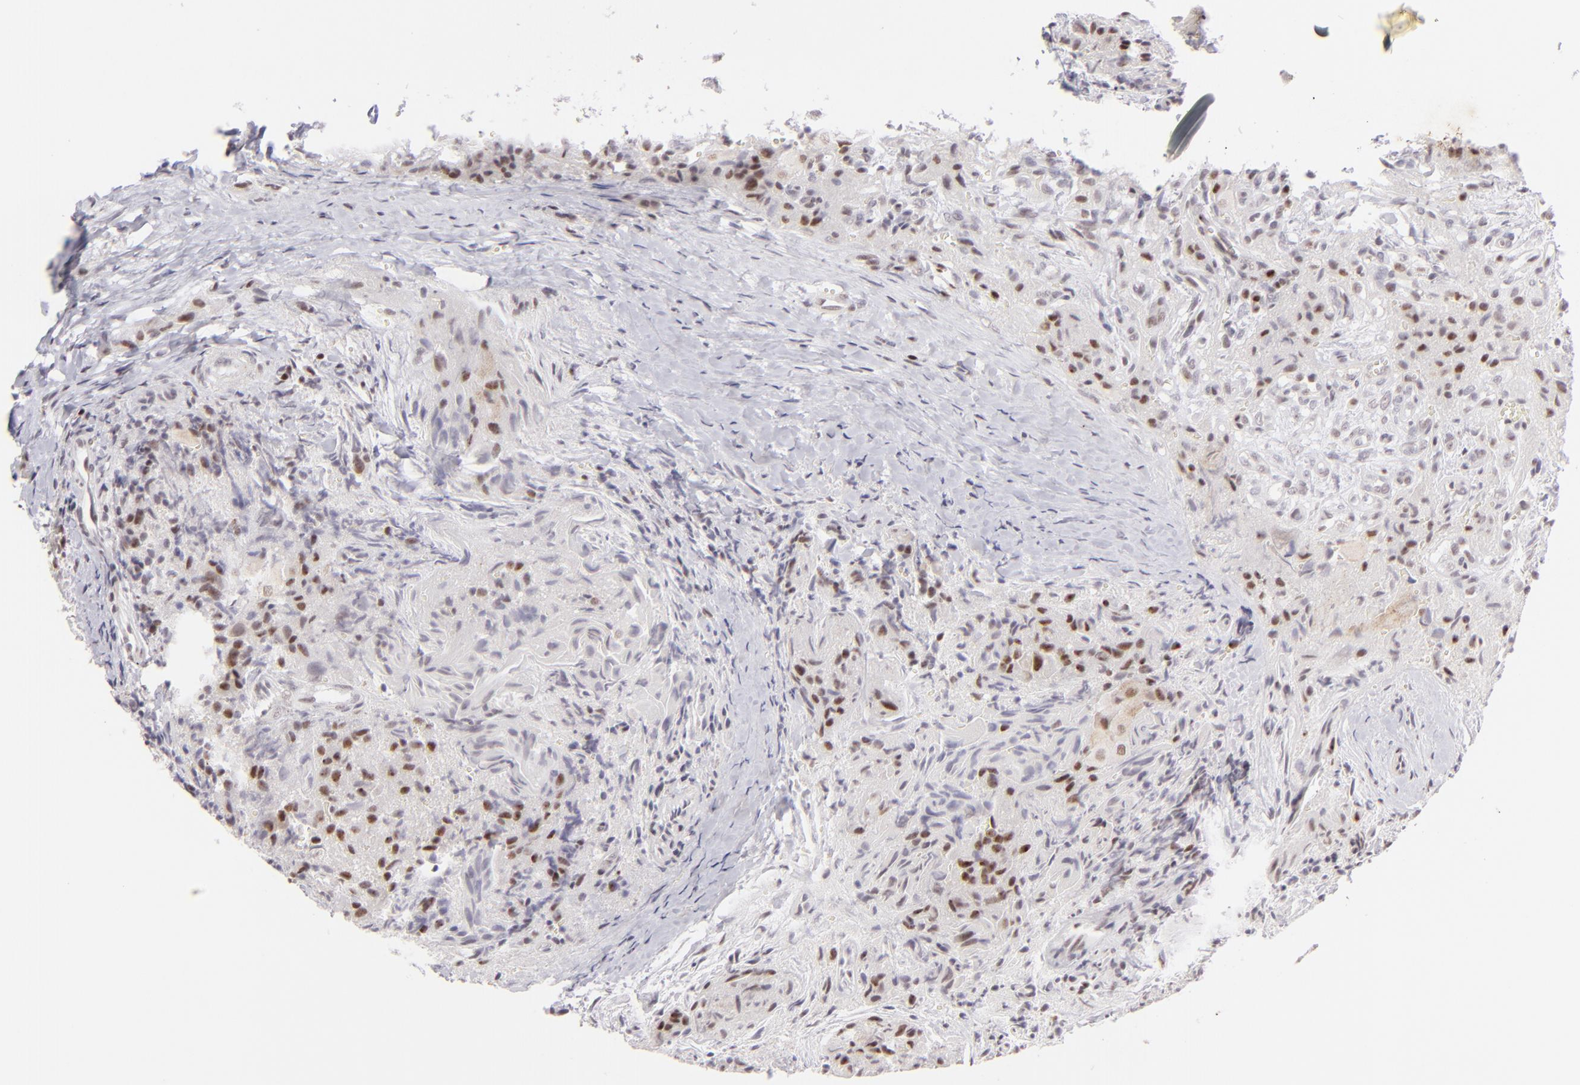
{"staining": {"intensity": "moderate", "quantity": ">75%", "location": "nuclear"}, "tissue": "thyroid cancer", "cell_type": "Tumor cells", "image_type": "cancer", "snomed": [{"axis": "morphology", "description": "Papillary adenocarcinoma, NOS"}, {"axis": "topography", "description": "Thyroid gland"}], "caption": "Thyroid papillary adenocarcinoma stained with a brown dye exhibits moderate nuclear positive positivity in about >75% of tumor cells.", "gene": "POU2F1", "patient": {"sex": "female", "age": 71}}